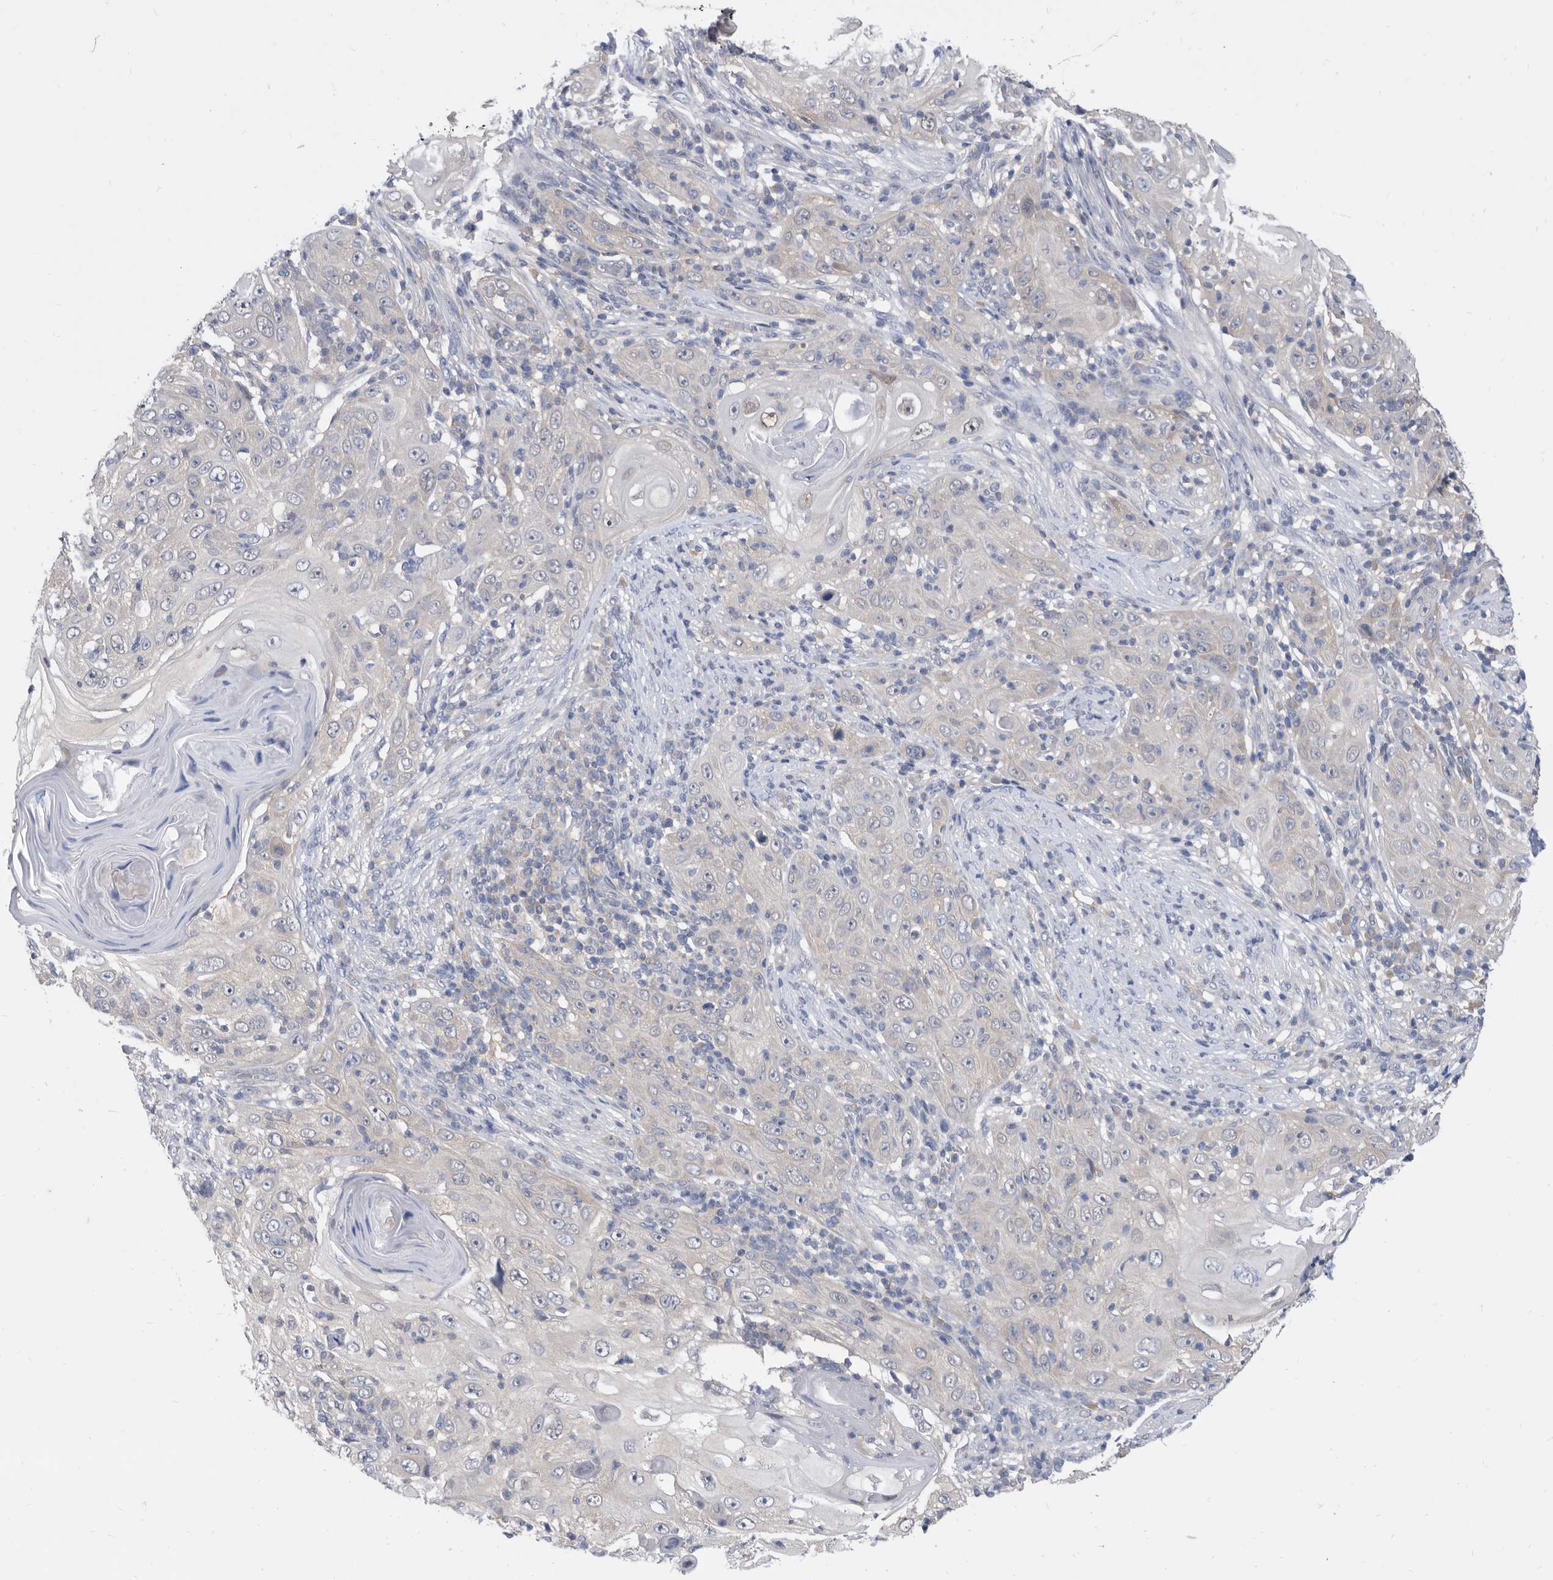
{"staining": {"intensity": "negative", "quantity": "none", "location": "none"}, "tissue": "skin cancer", "cell_type": "Tumor cells", "image_type": "cancer", "snomed": [{"axis": "morphology", "description": "Squamous cell carcinoma, NOS"}, {"axis": "topography", "description": "Skin"}], "caption": "Image shows no protein positivity in tumor cells of skin cancer tissue.", "gene": "CCT4", "patient": {"sex": "female", "age": 88}}